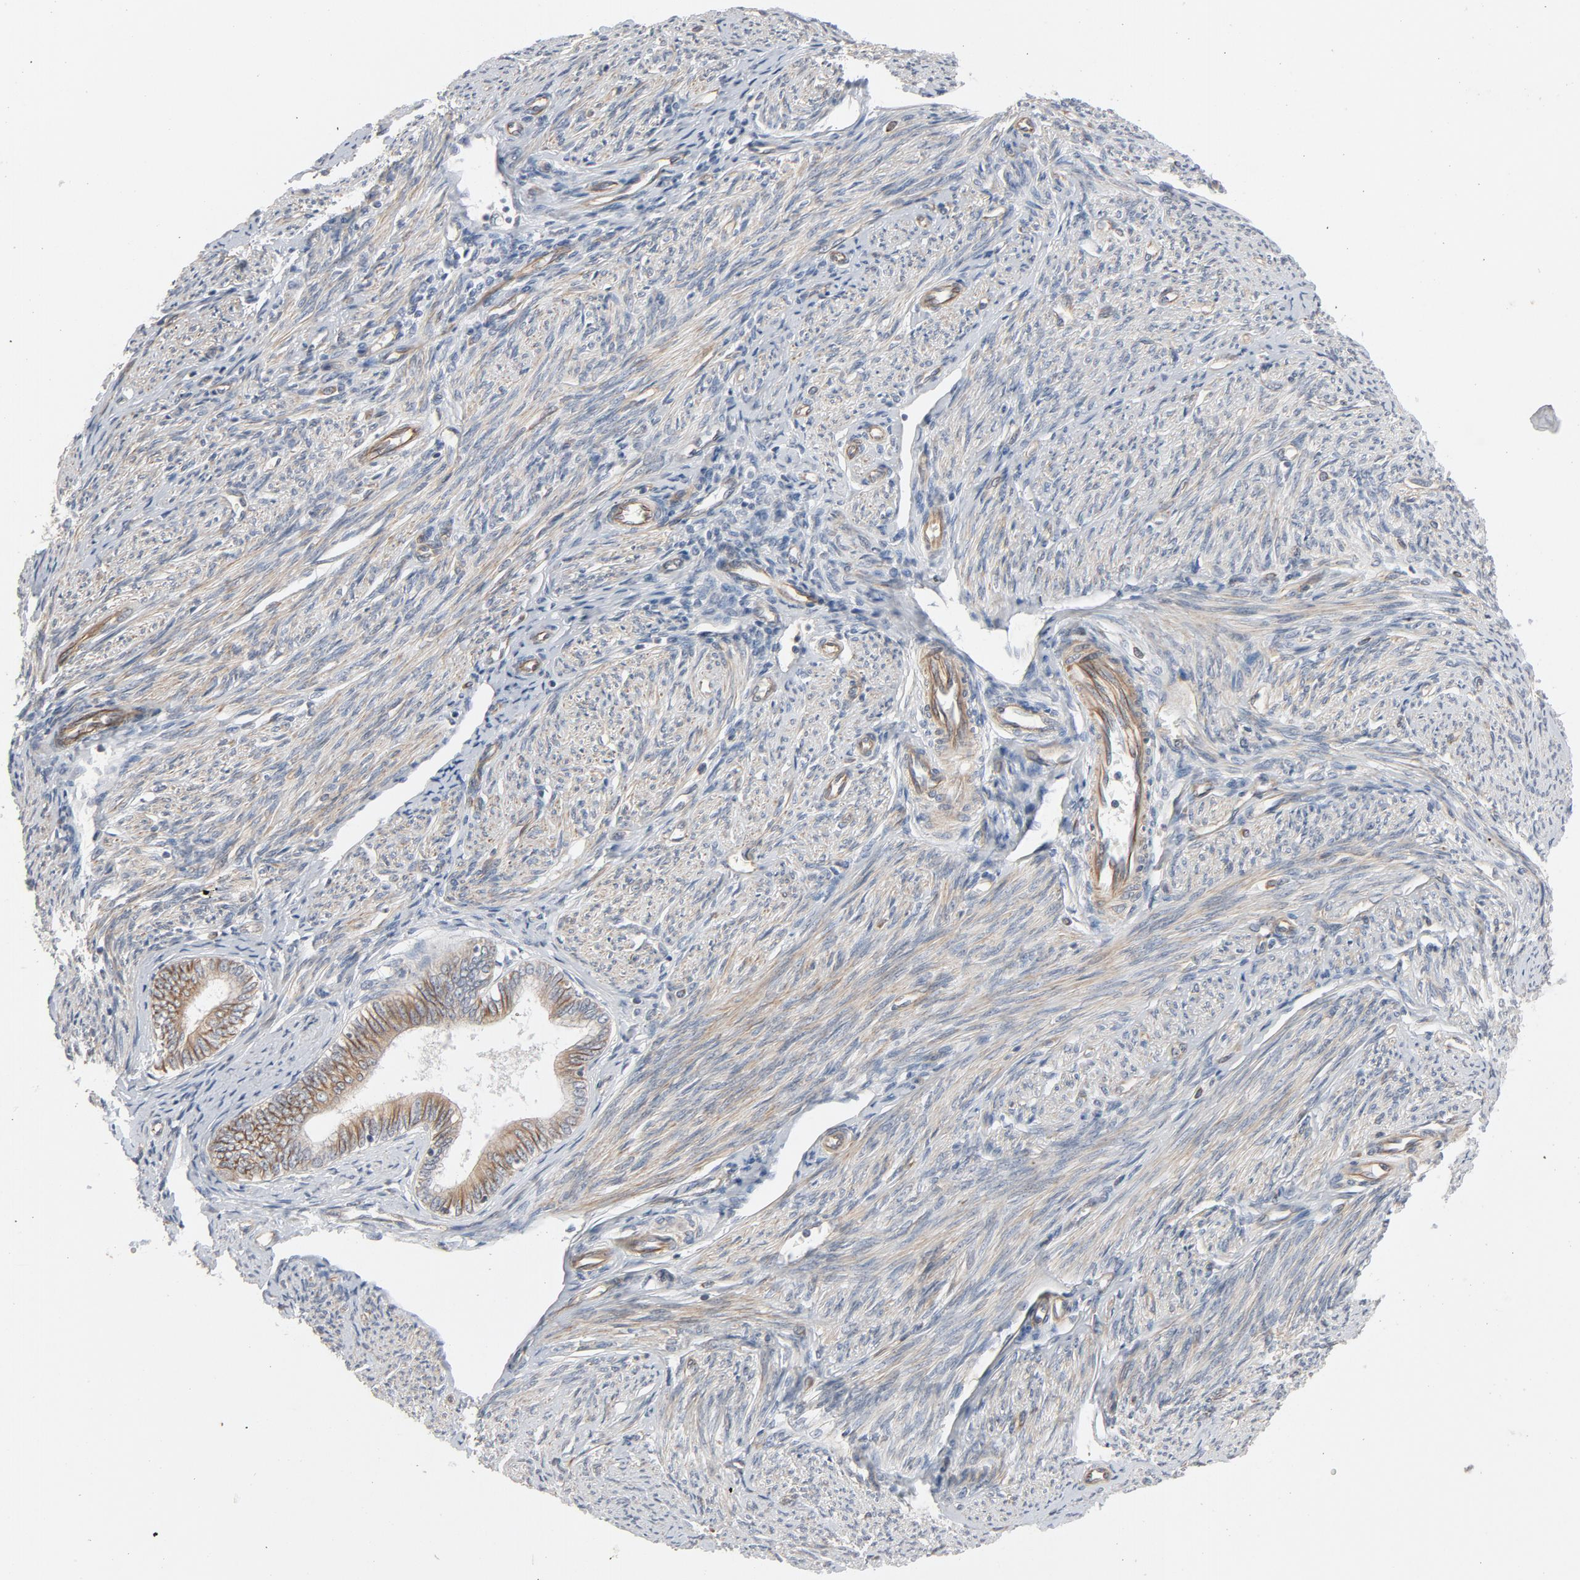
{"staining": {"intensity": "moderate", "quantity": ">75%", "location": "cytoplasmic/membranous"}, "tissue": "endometrial cancer", "cell_type": "Tumor cells", "image_type": "cancer", "snomed": [{"axis": "morphology", "description": "Adenocarcinoma, NOS"}, {"axis": "topography", "description": "Endometrium"}], "caption": "IHC (DAB) staining of human endometrial adenocarcinoma exhibits moderate cytoplasmic/membranous protein expression in approximately >75% of tumor cells.", "gene": "TRIOBP", "patient": {"sex": "female", "age": 75}}